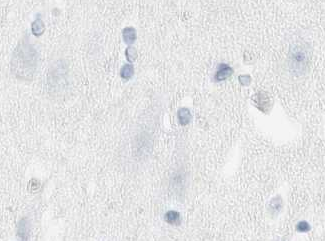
{"staining": {"intensity": "negative", "quantity": "none", "location": "none"}, "tissue": "hippocampus", "cell_type": "Glial cells", "image_type": "normal", "snomed": [{"axis": "morphology", "description": "Normal tissue, NOS"}, {"axis": "topography", "description": "Hippocampus"}], "caption": "Human hippocampus stained for a protein using immunohistochemistry (IHC) reveals no positivity in glial cells.", "gene": "ARHGAP27", "patient": {"sex": "female", "age": 19}}